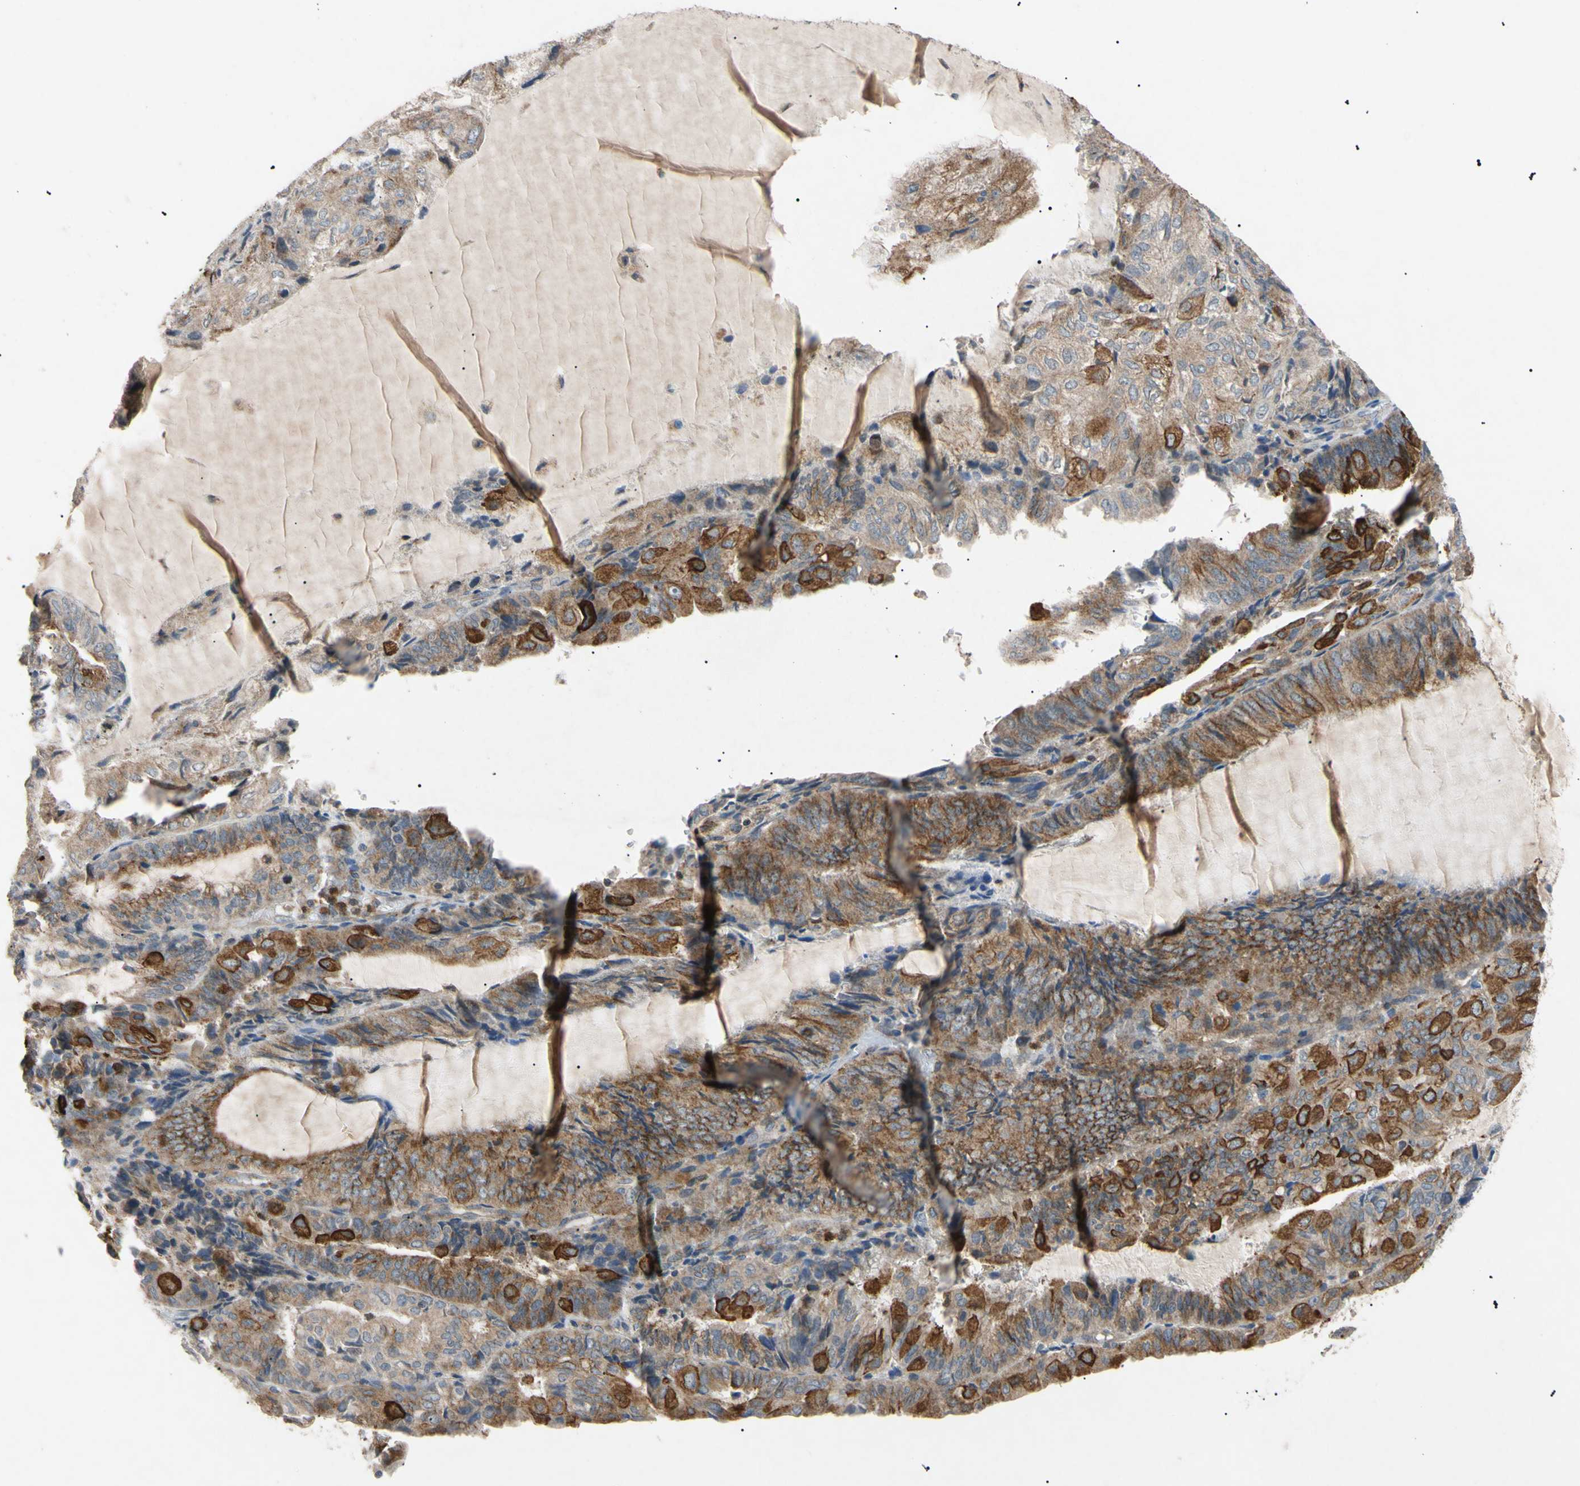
{"staining": {"intensity": "strong", "quantity": "<25%", "location": "cytoplasmic/membranous,nuclear"}, "tissue": "endometrial cancer", "cell_type": "Tumor cells", "image_type": "cancer", "snomed": [{"axis": "morphology", "description": "Adenocarcinoma, NOS"}, {"axis": "topography", "description": "Endometrium"}], "caption": "Immunohistochemistry (IHC) (DAB) staining of adenocarcinoma (endometrial) reveals strong cytoplasmic/membranous and nuclear protein positivity in about <25% of tumor cells.", "gene": "TUBB4A", "patient": {"sex": "female", "age": 81}}